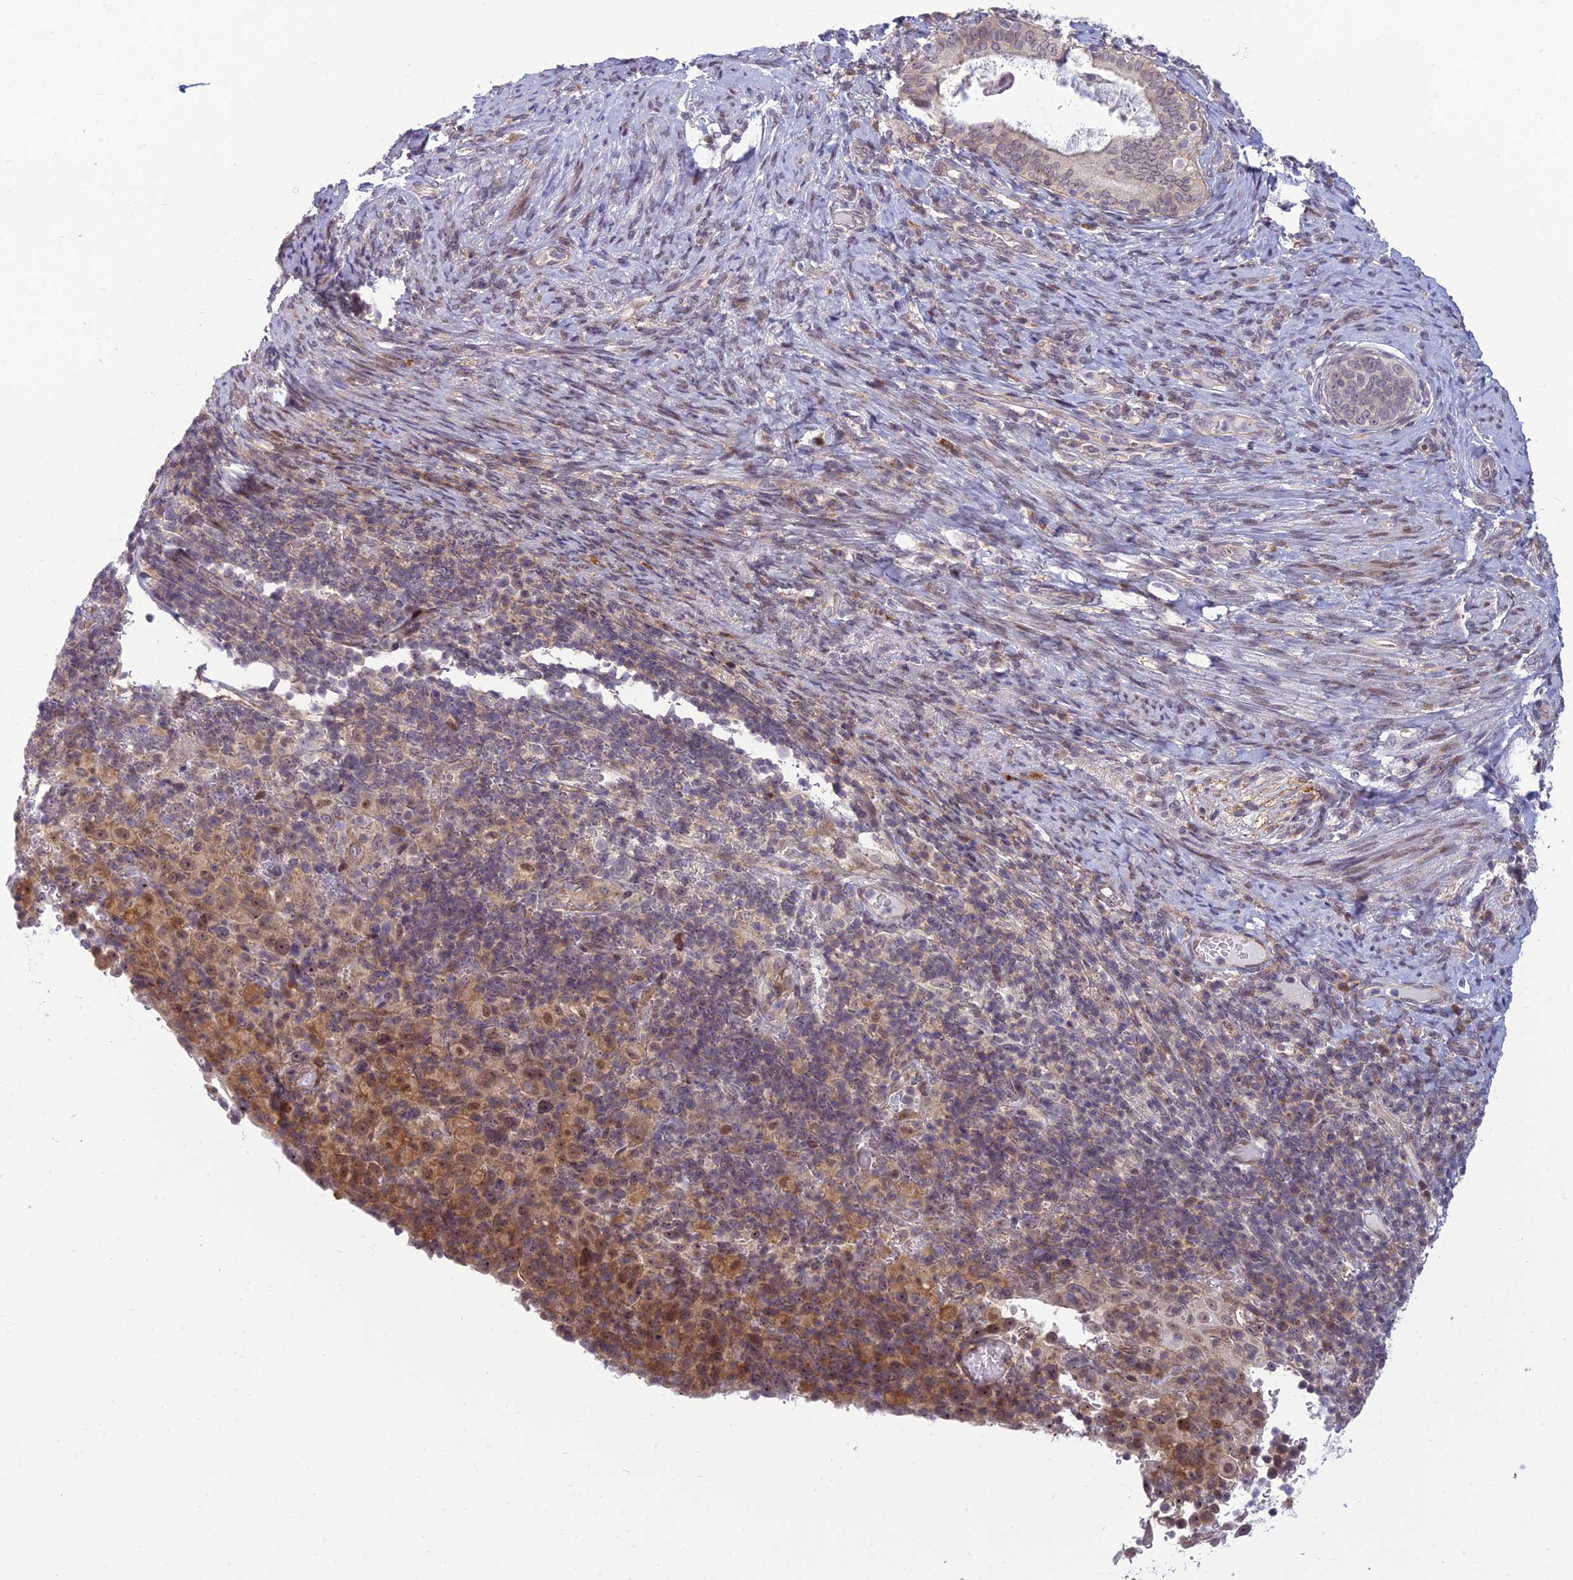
{"staining": {"intensity": "weak", "quantity": "<25%", "location": "nuclear"}, "tissue": "cervical cancer", "cell_type": "Tumor cells", "image_type": "cancer", "snomed": [{"axis": "morphology", "description": "Squamous cell carcinoma, NOS"}, {"axis": "topography", "description": "Cervix"}], "caption": "High magnification brightfield microscopy of cervical squamous cell carcinoma stained with DAB (3,3'-diaminobenzidine) (brown) and counterstained with hematoxylin (blue): tumor cells show no significant expression. The staining is performed using DAB (3,3'-diaminobenzidine) brown chromogen with nuclei counter-stained in using hematoxylin.", "gene": "DTX2", "patient": {"sex": "female", "age": 52}}